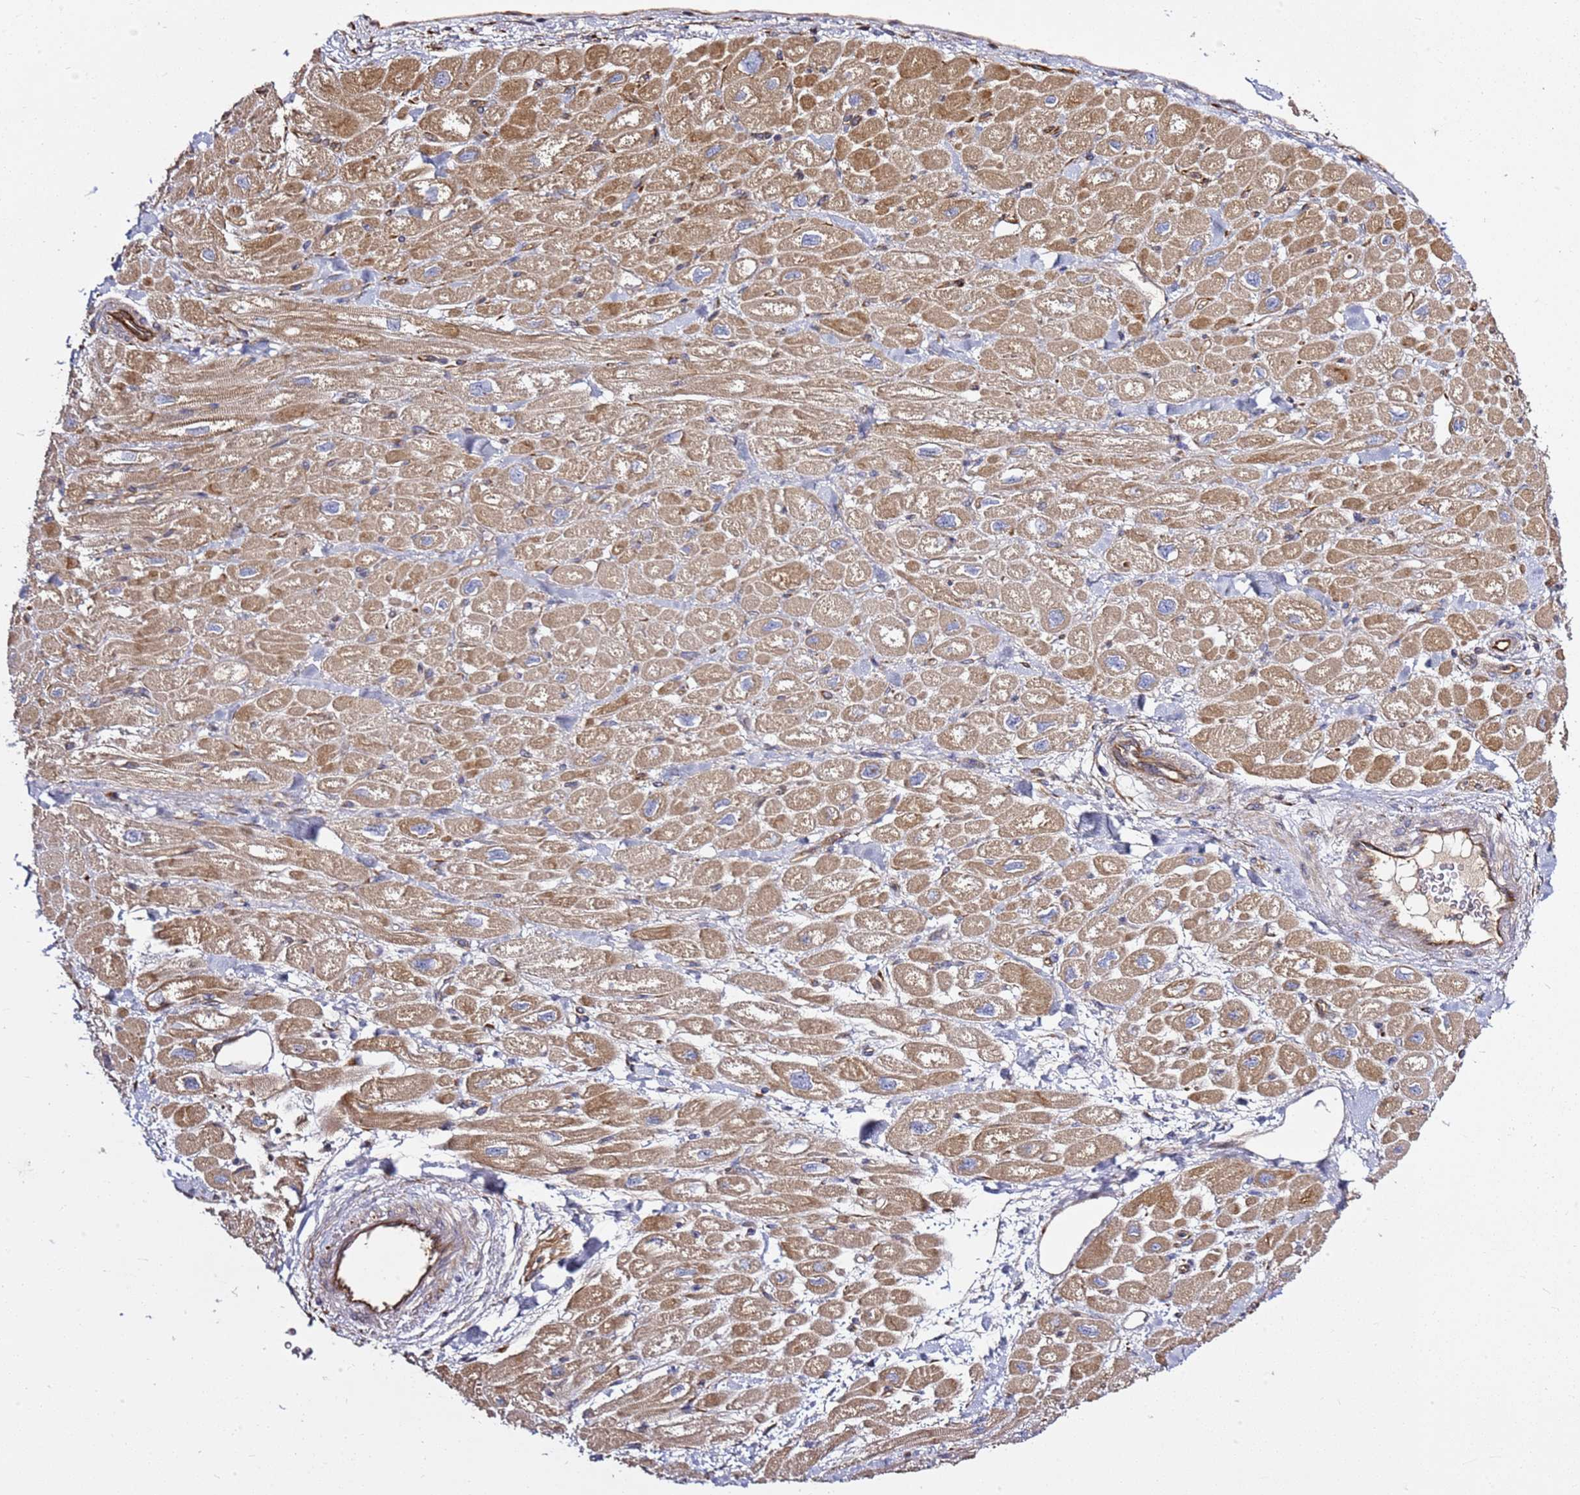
{"staining": {"intensity": "strong", "quantity": ">75%", "location": "cytoplasmic/membranous"}, "tissue": "heart muscle", "cell_type": "Cardiomyocytes", "image_type": "normal", "snomed": [{"axis": "morphology", "description": "Normal tissue, NOS"}, {"axis": "topography", "description": "Heart"}], "caption": "DAB (3,3'-diaminobenzidine) immunohistochemical staining of normal heart muscle exhibits strong cytoplasmic/membranous protein positivity in about >75% of cardiomyocytes. (DAB (3,3'-diaminobenzidine) IHC with brightfield microscopy, high magnification).", "gene": "GNL1", "patient": {"sex": "male", "age": 65}}